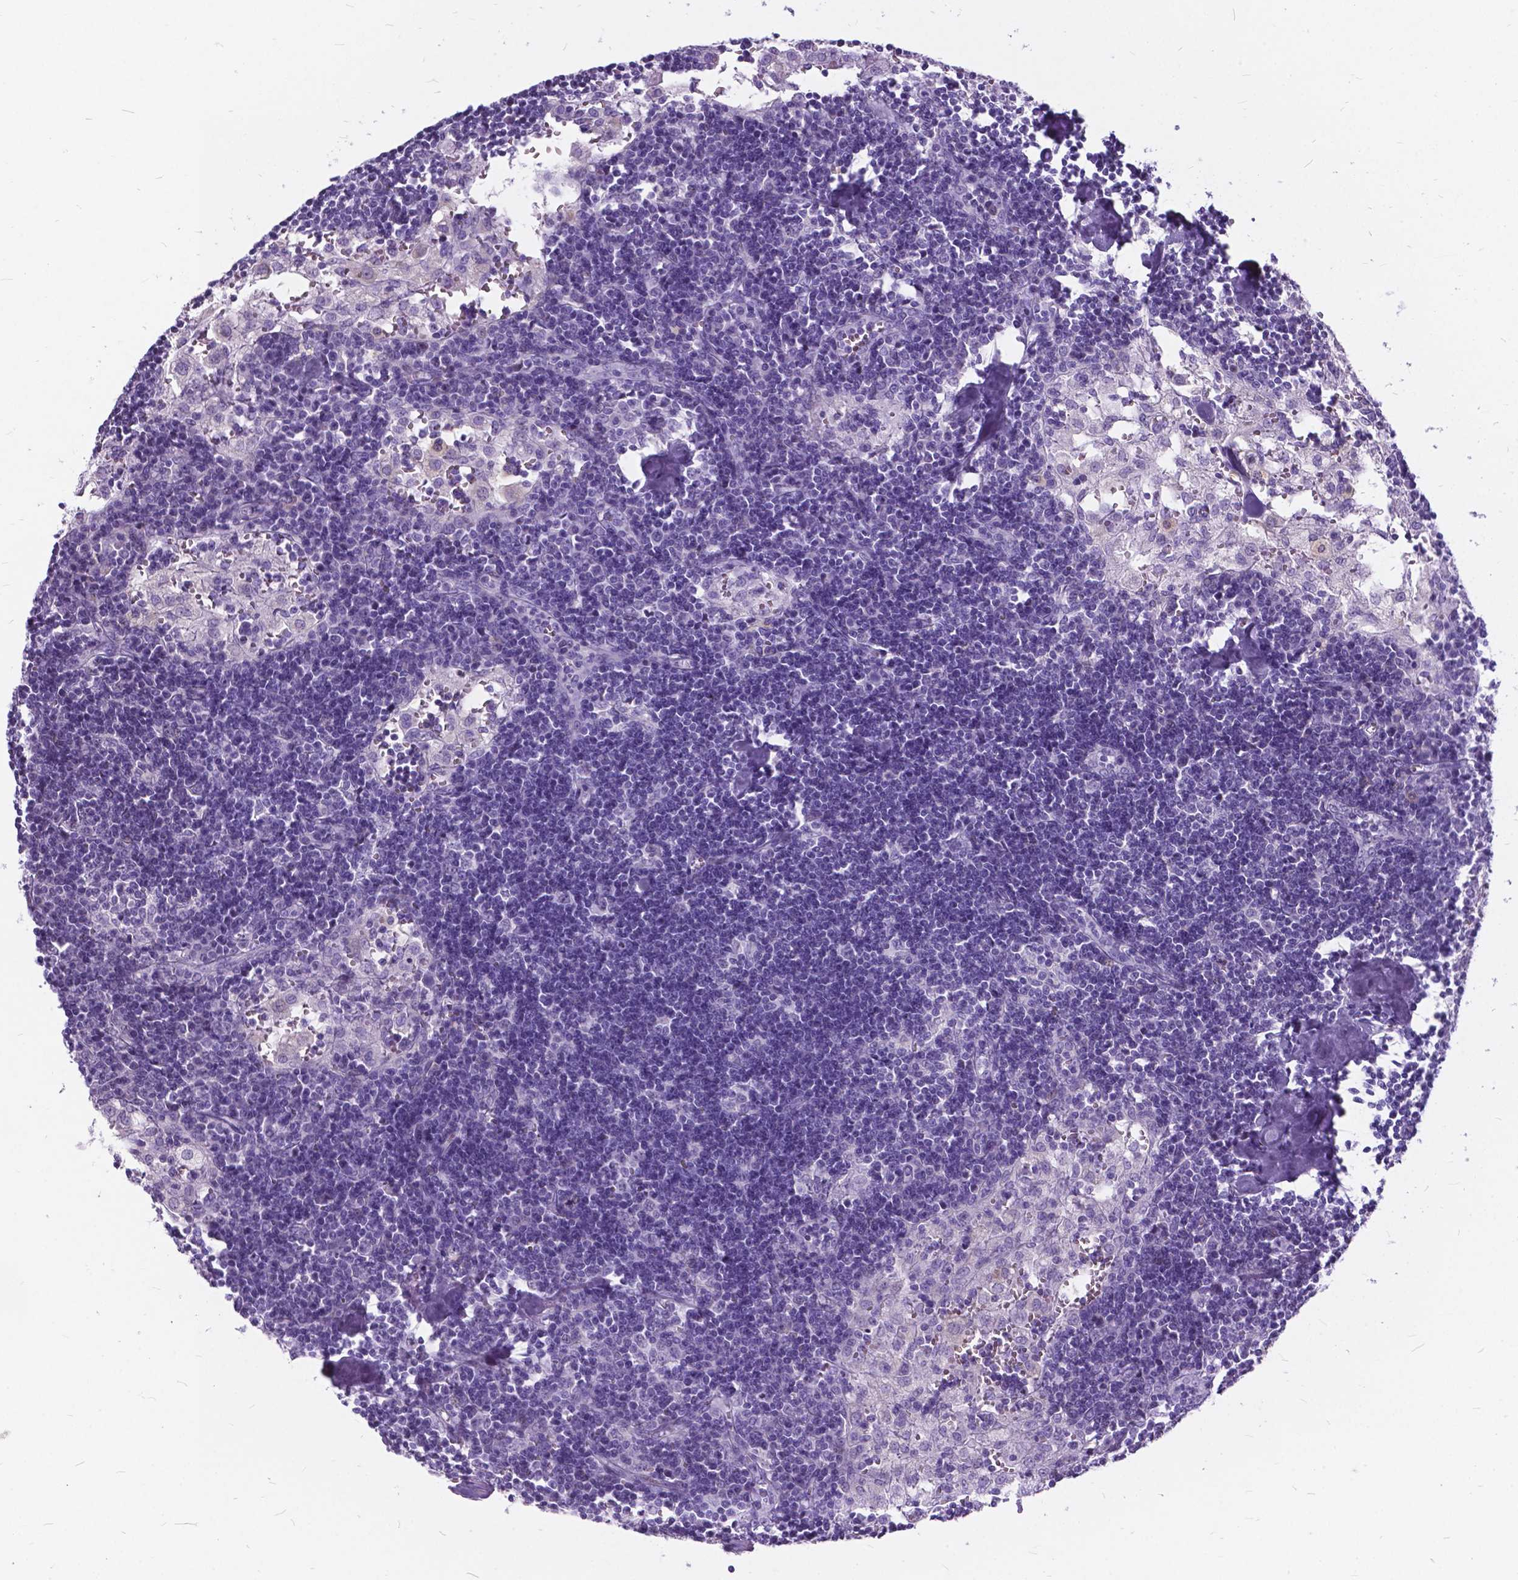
{"staining": {"intensity": "negative", "quantity": "none", "location": "none"}, "tissue": "lymph node", "cell_type": "Germinal center cells", "image_type": "normal", "snomed": [{"axis": "morphology", "description": "Normal tissue, NOS"}, {"axis": "topography", "description": "Lymph node"}], "caption": "The photomicrograph displays no significant positivity in germinal center cells of lymph node.", "gene": "BSND", "patient": {"sex": "male", "age": 55}}